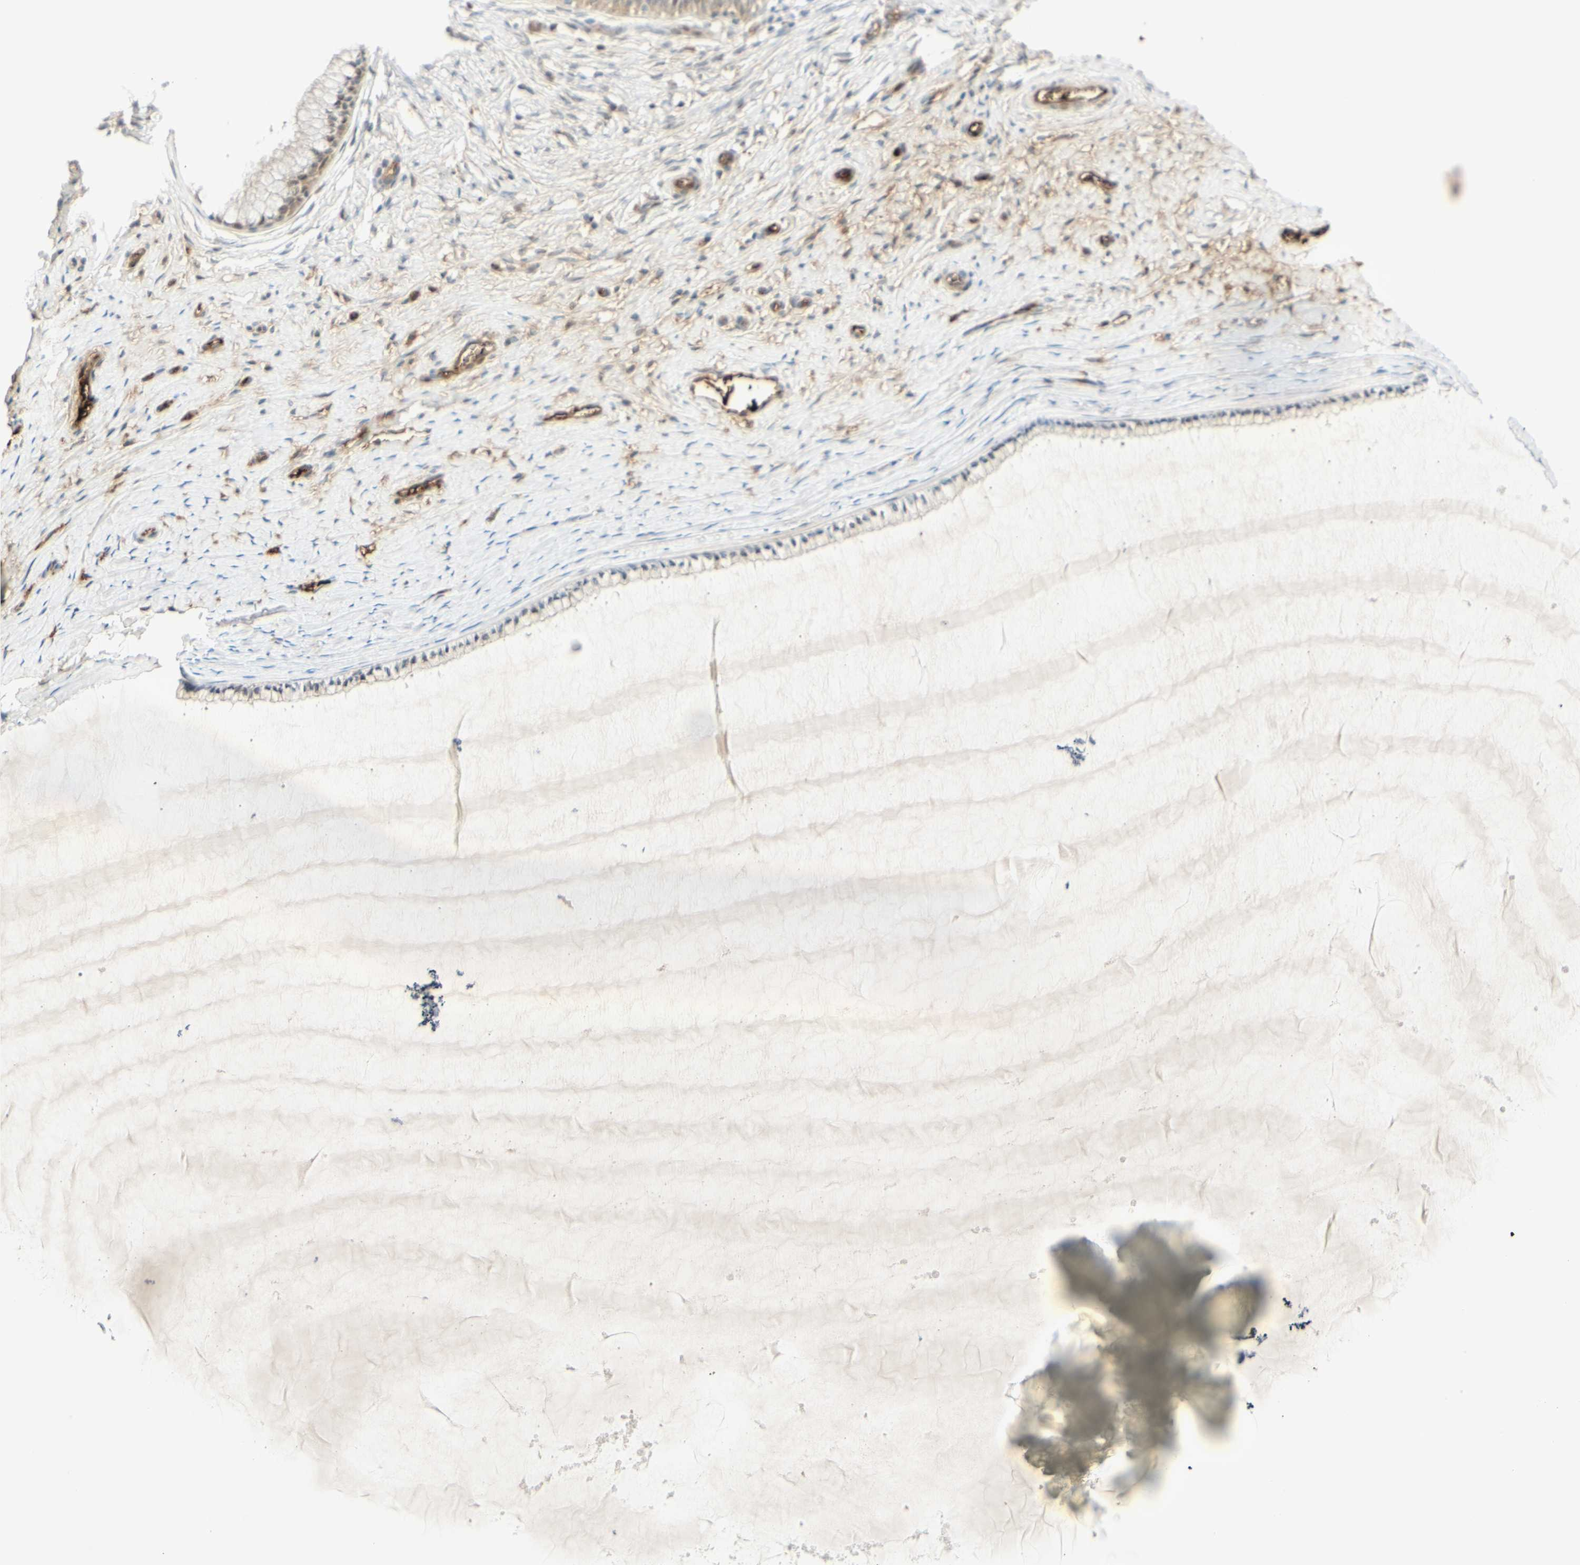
{"staining": {"intensity": "weak", "quantity": "<25%", "location": "cytoplasmic/membranous,nuclear"}, "tissue": "cervix", "cell_type": "Glandular cells", "image_type": "normal", "snomed": [{"axis": "morphology", "description": "Normal tissue, NOS"}, {"axis": "topography", "description": "Cervix"}], "caption": "A high-resolution histopathology image shows immunohistochemistry (IHC) staining of normal cervix, which exhibits no significant staining in glandular cells. (IHC, brightfield microscopy, high magnification).", "gene": "ANGPT2", "patient": {"sex": "female", "age": 39}}